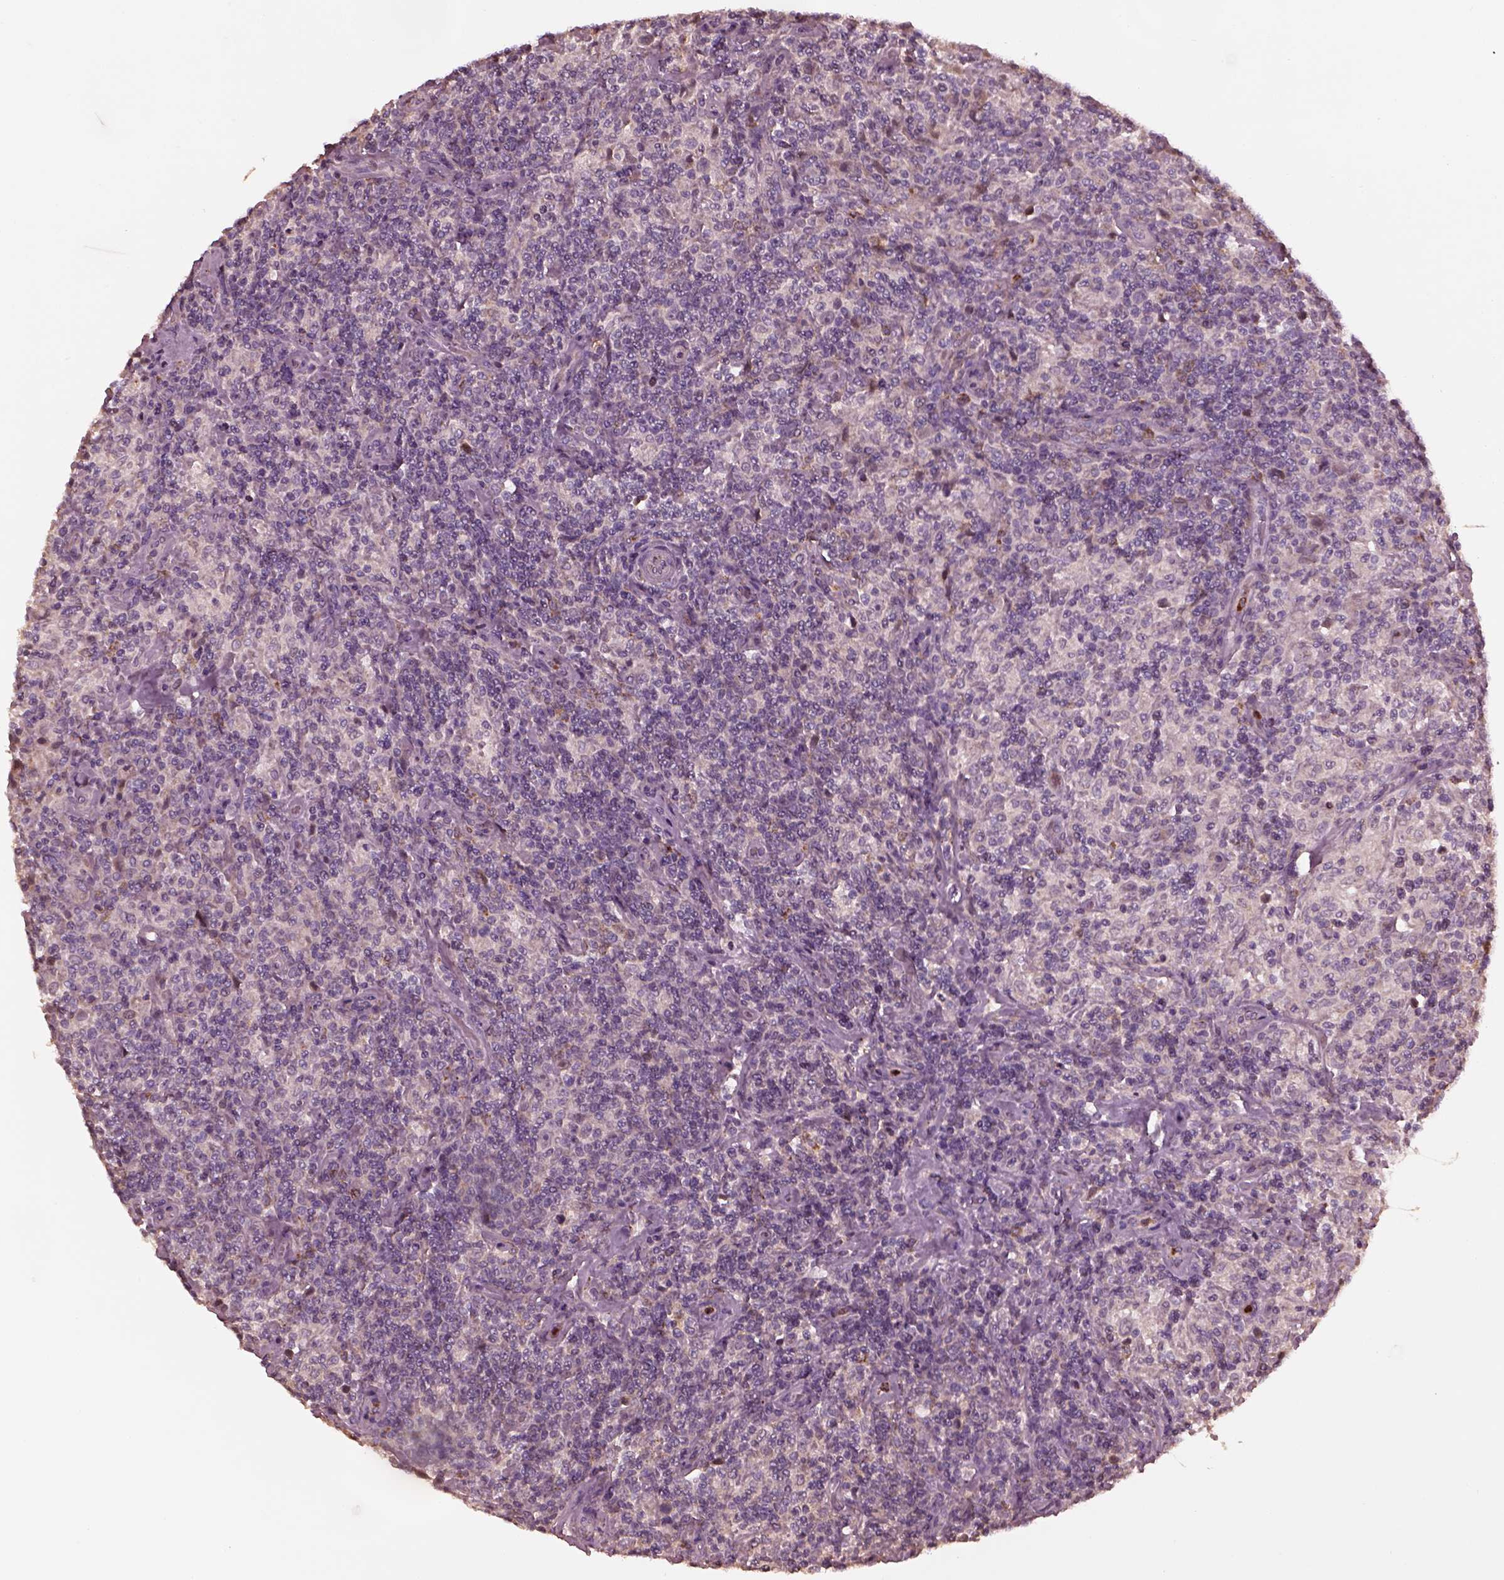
{"staining": {"intensity": "negative", "quantity": "none", "location": "none"}, "tissue": "lymphoma", "cell_type": "Tumor cells", "image_type": "cancer", "snomed": [{"axis": "morphology", "description": "Hodgkin's disease, NOS"}, {"axis": "topography", "description": "Lymph node"}], "caption": "This is a photomicrograph of immunohistochemistry staining of Hodgkin's disease, which shows no positivity in tumor cells.", "gene": "RUFY3", "patient": {"sex": "male", "age": 70}}